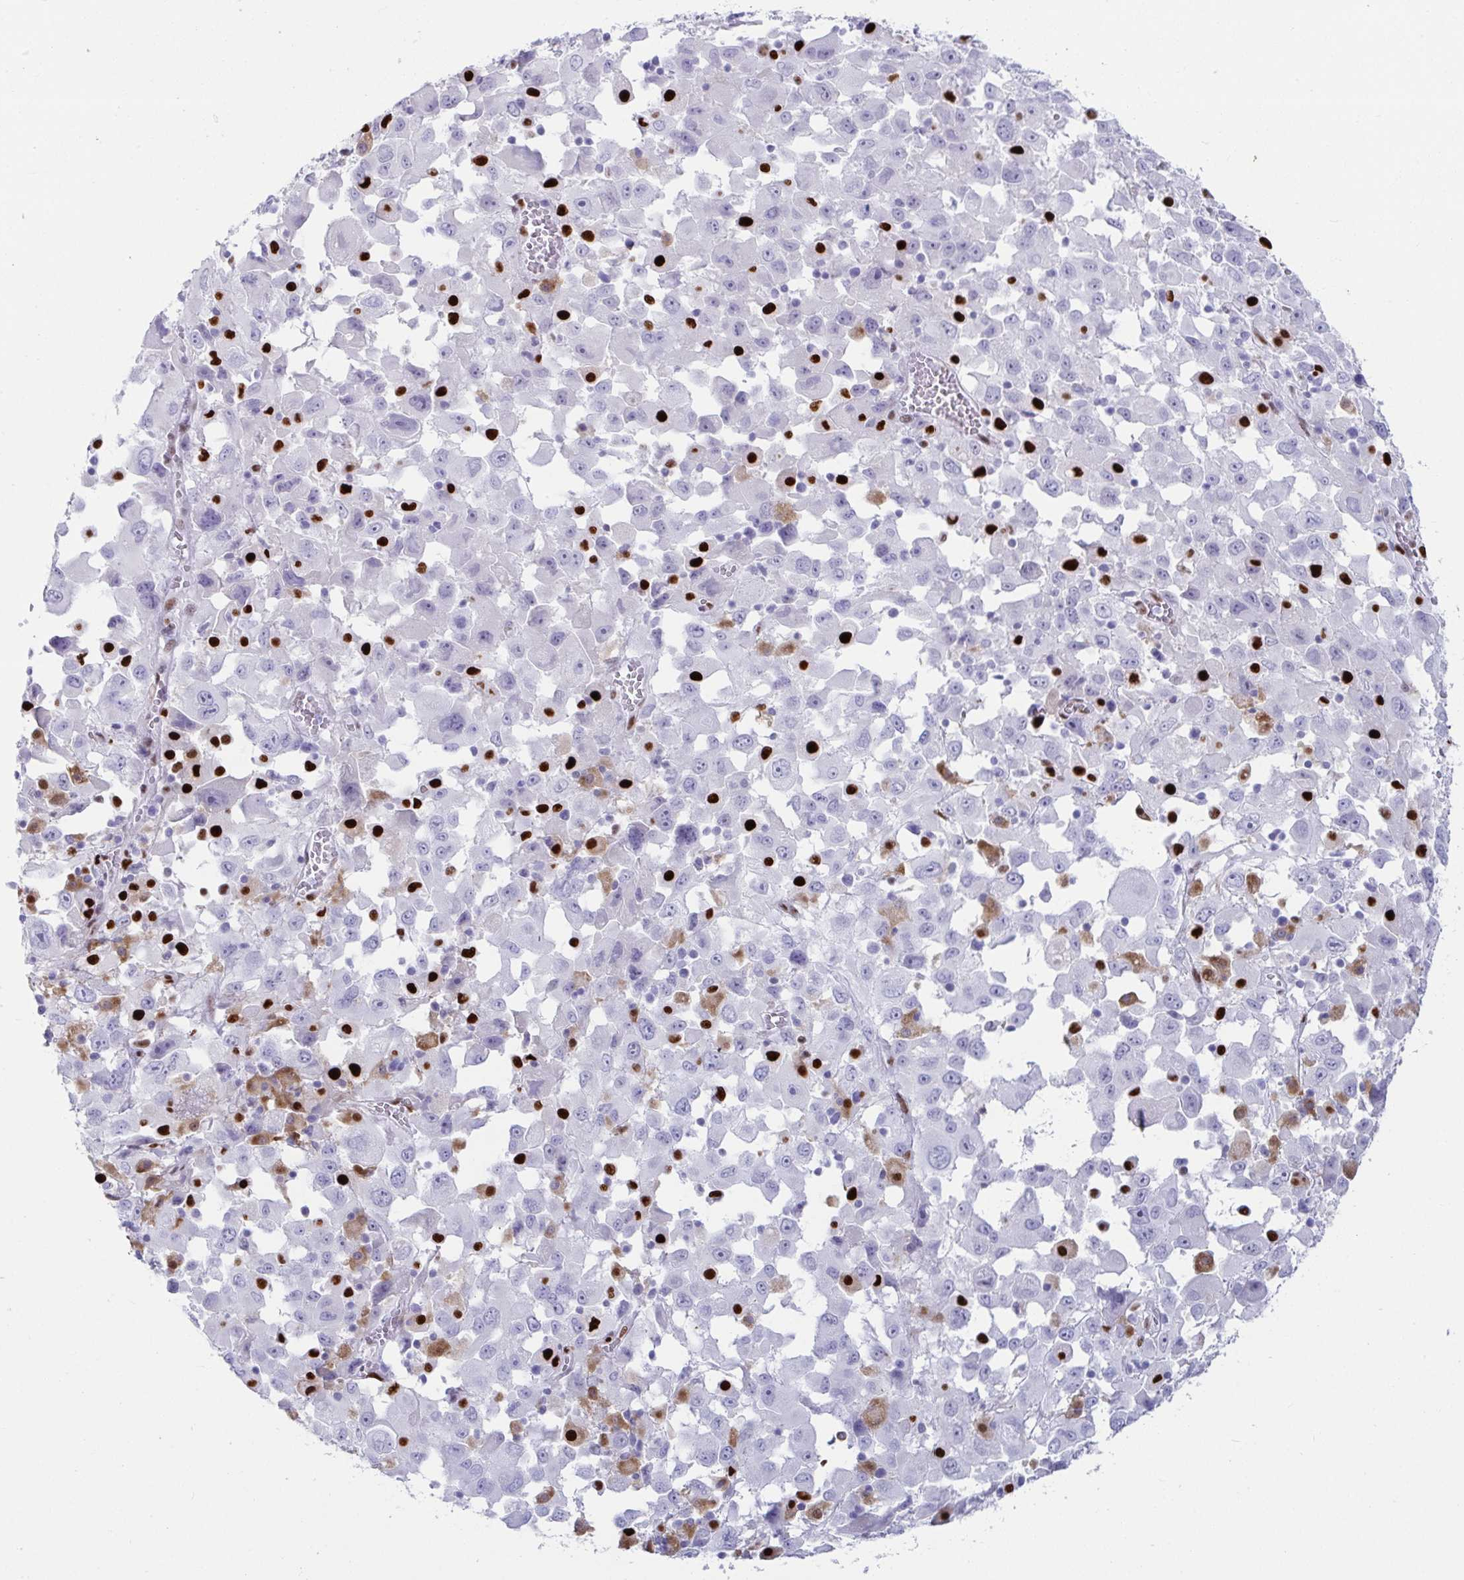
{"staining": {"intensity": "negative", "quantity": "none", "location": "none"}, "tissue": "melanoma", "cell_type": "Tumor cells", "image_type": "cancer", "snomed": [{"axis": "morphology", "description": "Malignant melanoma, Metastatic site"}, {"axis": "topography", "description": "Soft tissue"}], "caption": "Malignant melanoma (metastatic site) was stained to show a protein in brown. There is no significant positivity in tumor cells.", "gene": "ZNF586", "patient": {"sex": "male", "age": 50}}